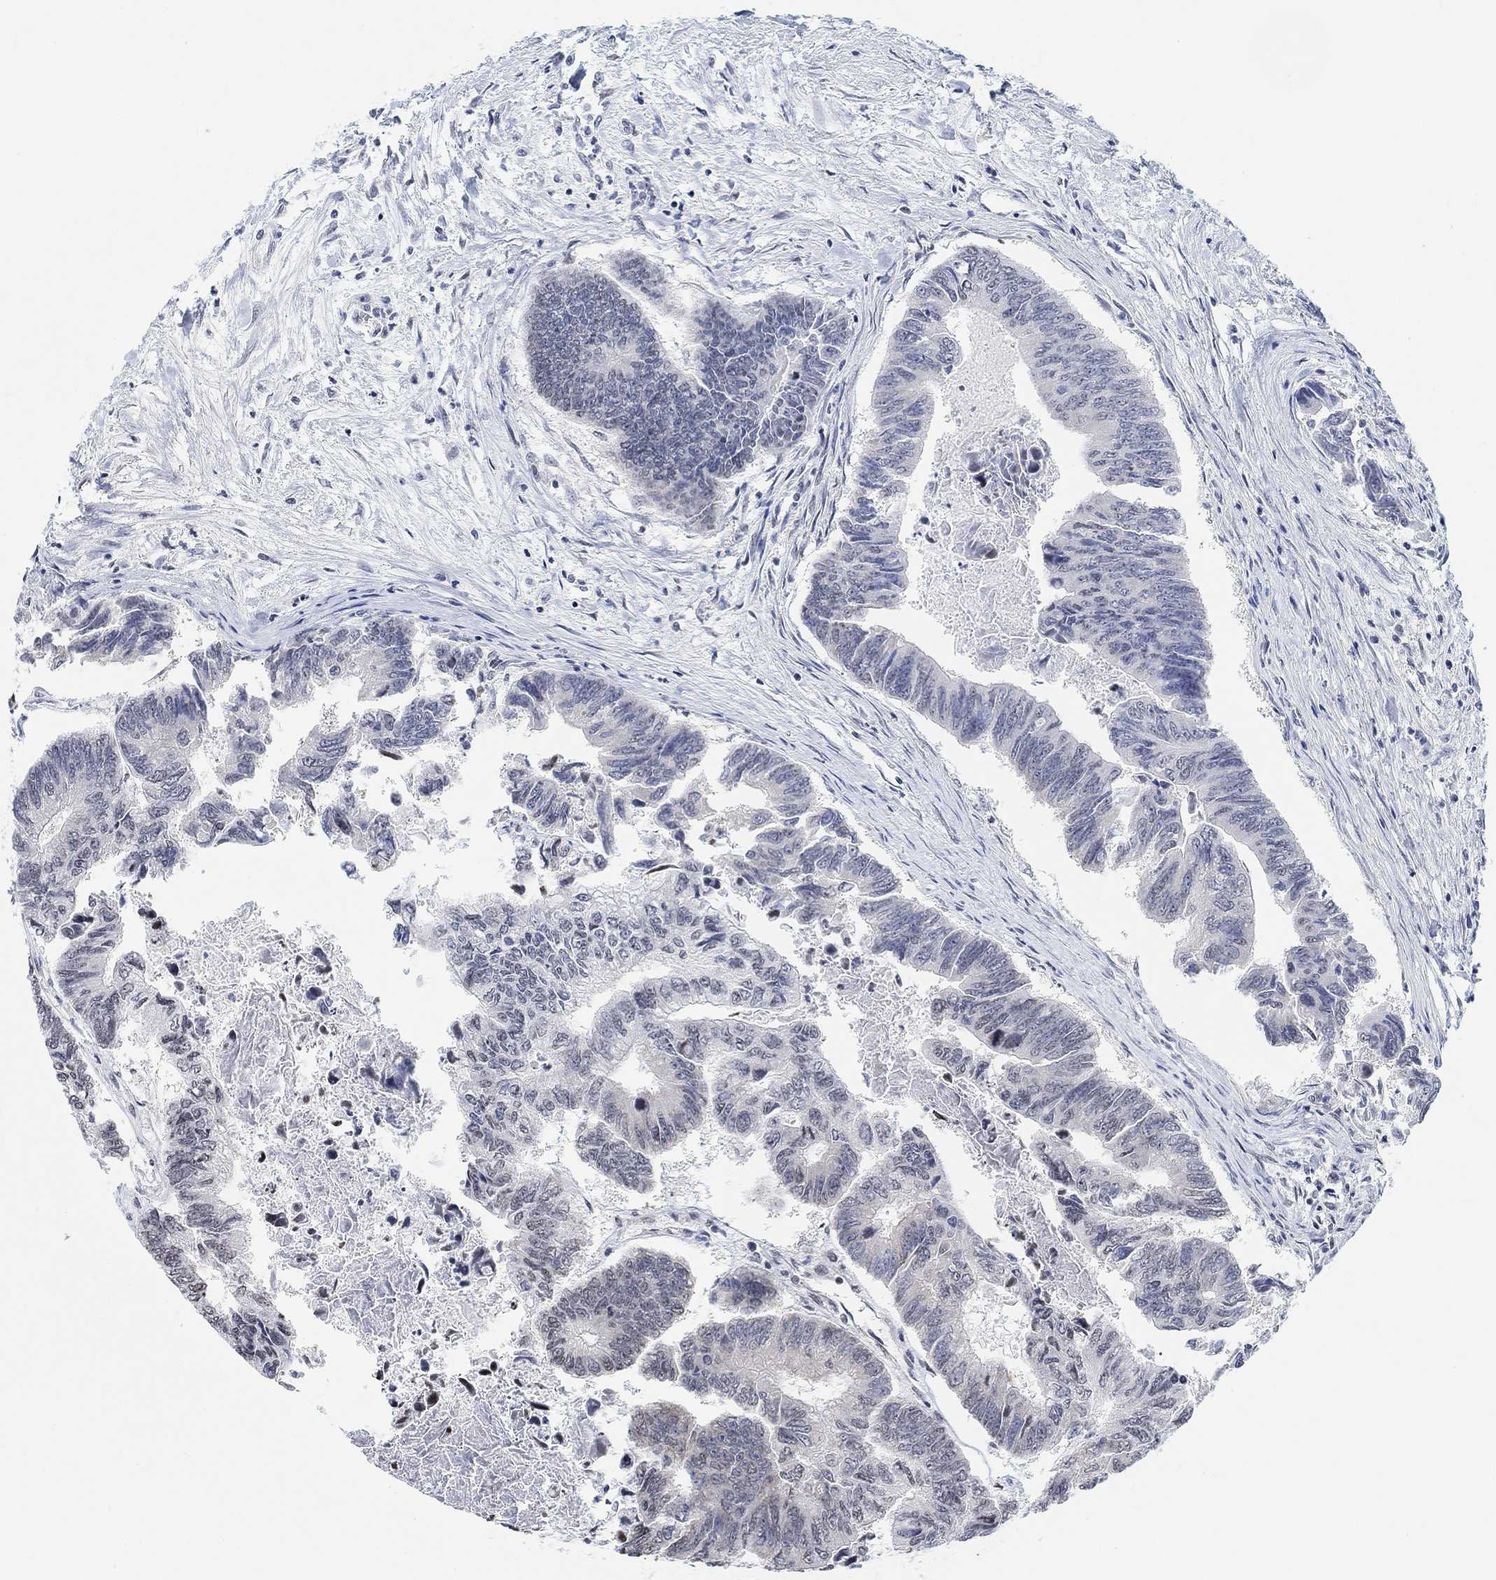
{"staining": {"intensity": "negative", "quantity": "none", "location": "none"}, "tissue": "colorectal cancer", "cell_type": "Tumor cells", "image_type": "cancer", "snomed": [{"axis": "morphology", "description": "Adenocarcinoma, NOS"}, {"axis": "topography", "description": "Colon"}], "caption": "Immunohistochemical staining of human colorectal cancer displays no significant staining in tumor cells. Nuclei are stained in blue.", "gene": "PURG", "patient": {"sex": "female", "age": 65}}